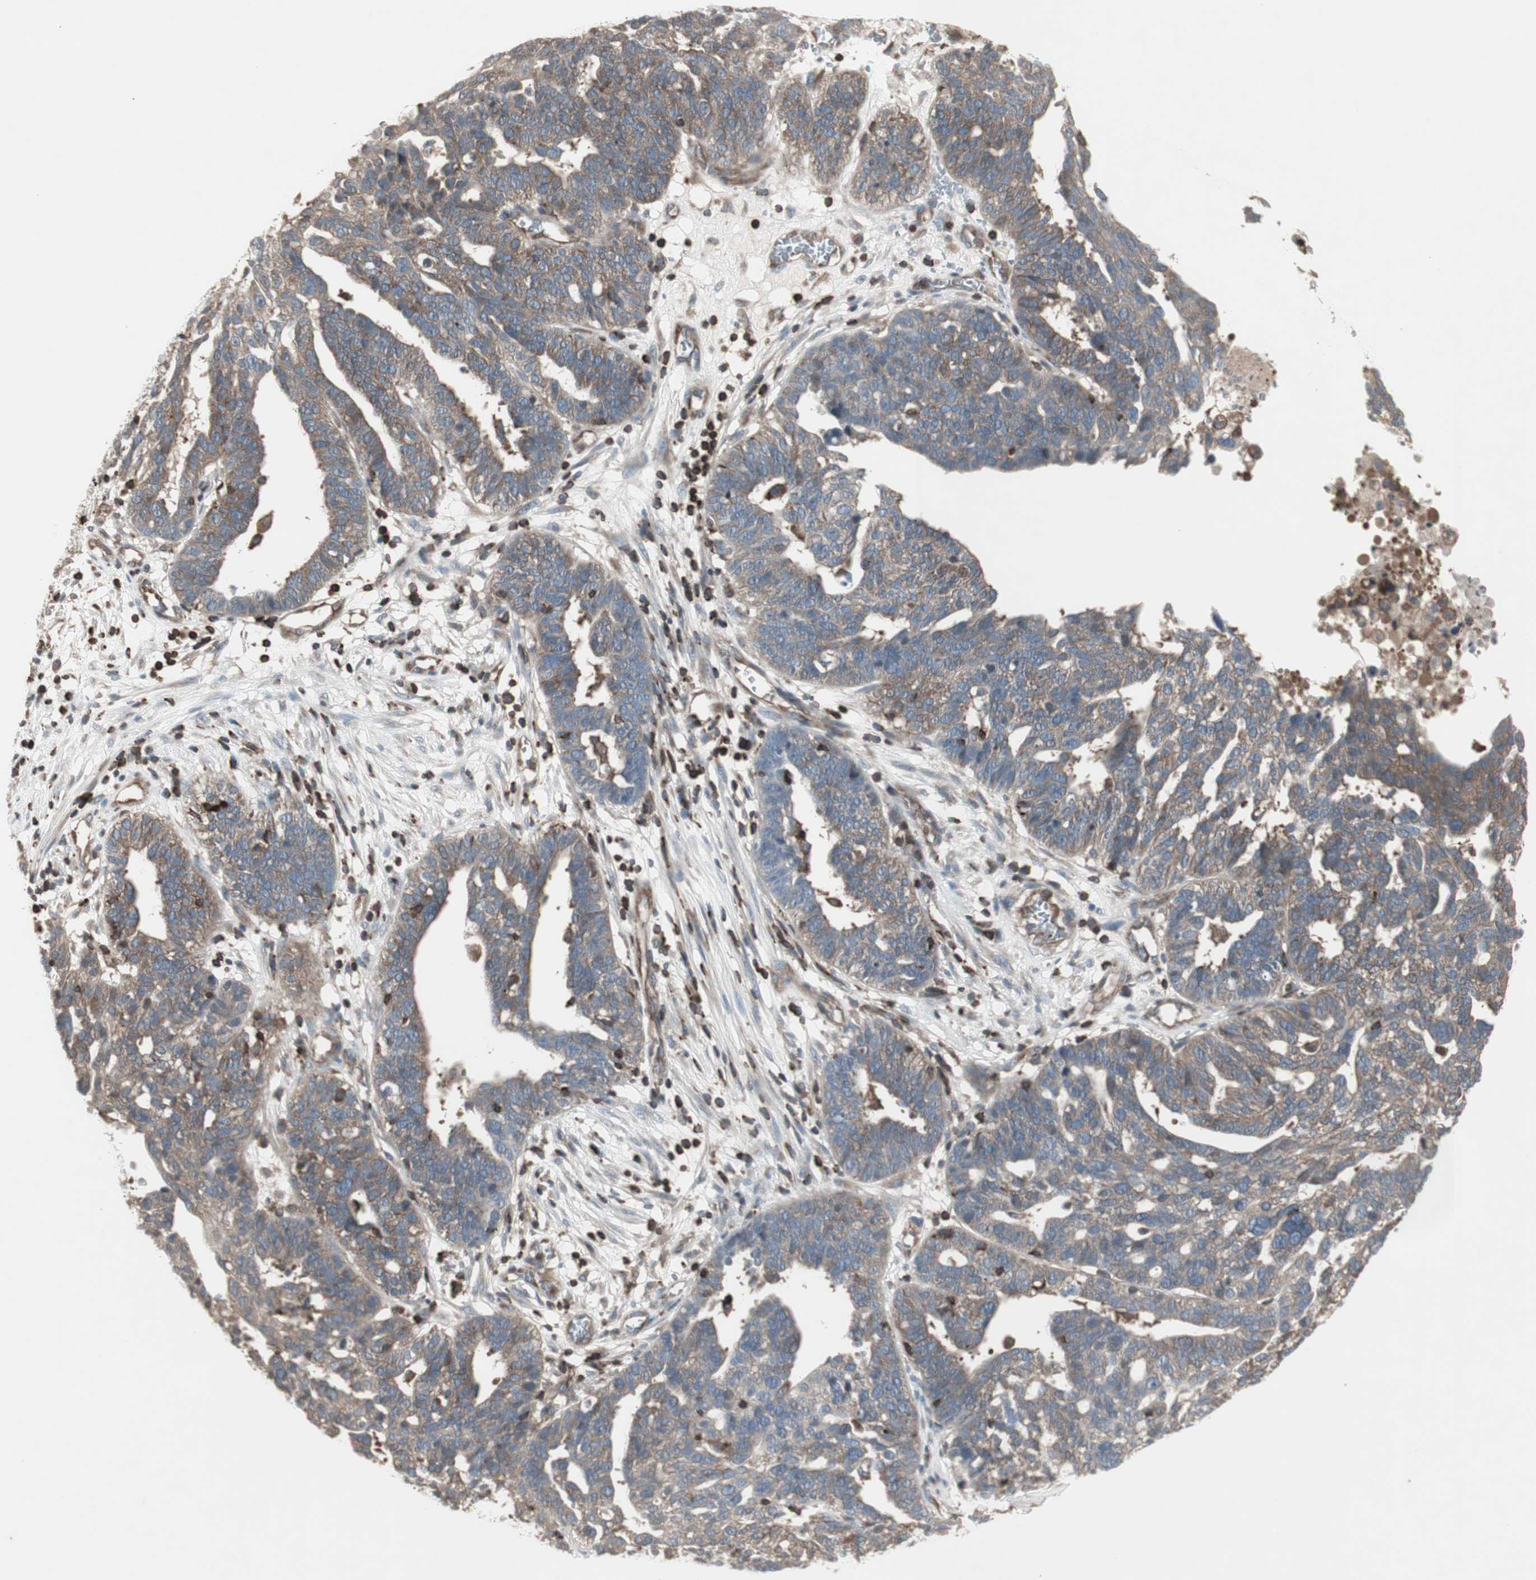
{"staining": {"intensity": "weak", "quantity": "25%-75%", "location": "cytoplasmic/membranous"}, "tissue": "ovarian cancer", "cell_type": "Tumor cells", "image_type": "cancer", "snomed": [{"axis": "morphology", "description": "Cystadenocarcinoma, serous, NOS"}, {"axis": "topography", "description": "Ovary"}], "caption": "High-magnification brightfield microscopy of serous cystadenocarcinoma (ovarian) stained with DAB (3,3'-diaminobenzidine) (brown) and counterstained with hematoxylin (blue). tumor cells exhibit weak cytoplasmic/membranous expression is seen in approximately25%-75% of cells.", "gene": "ARHGEF1", "patient": {"sex": "female", "age": 59}}